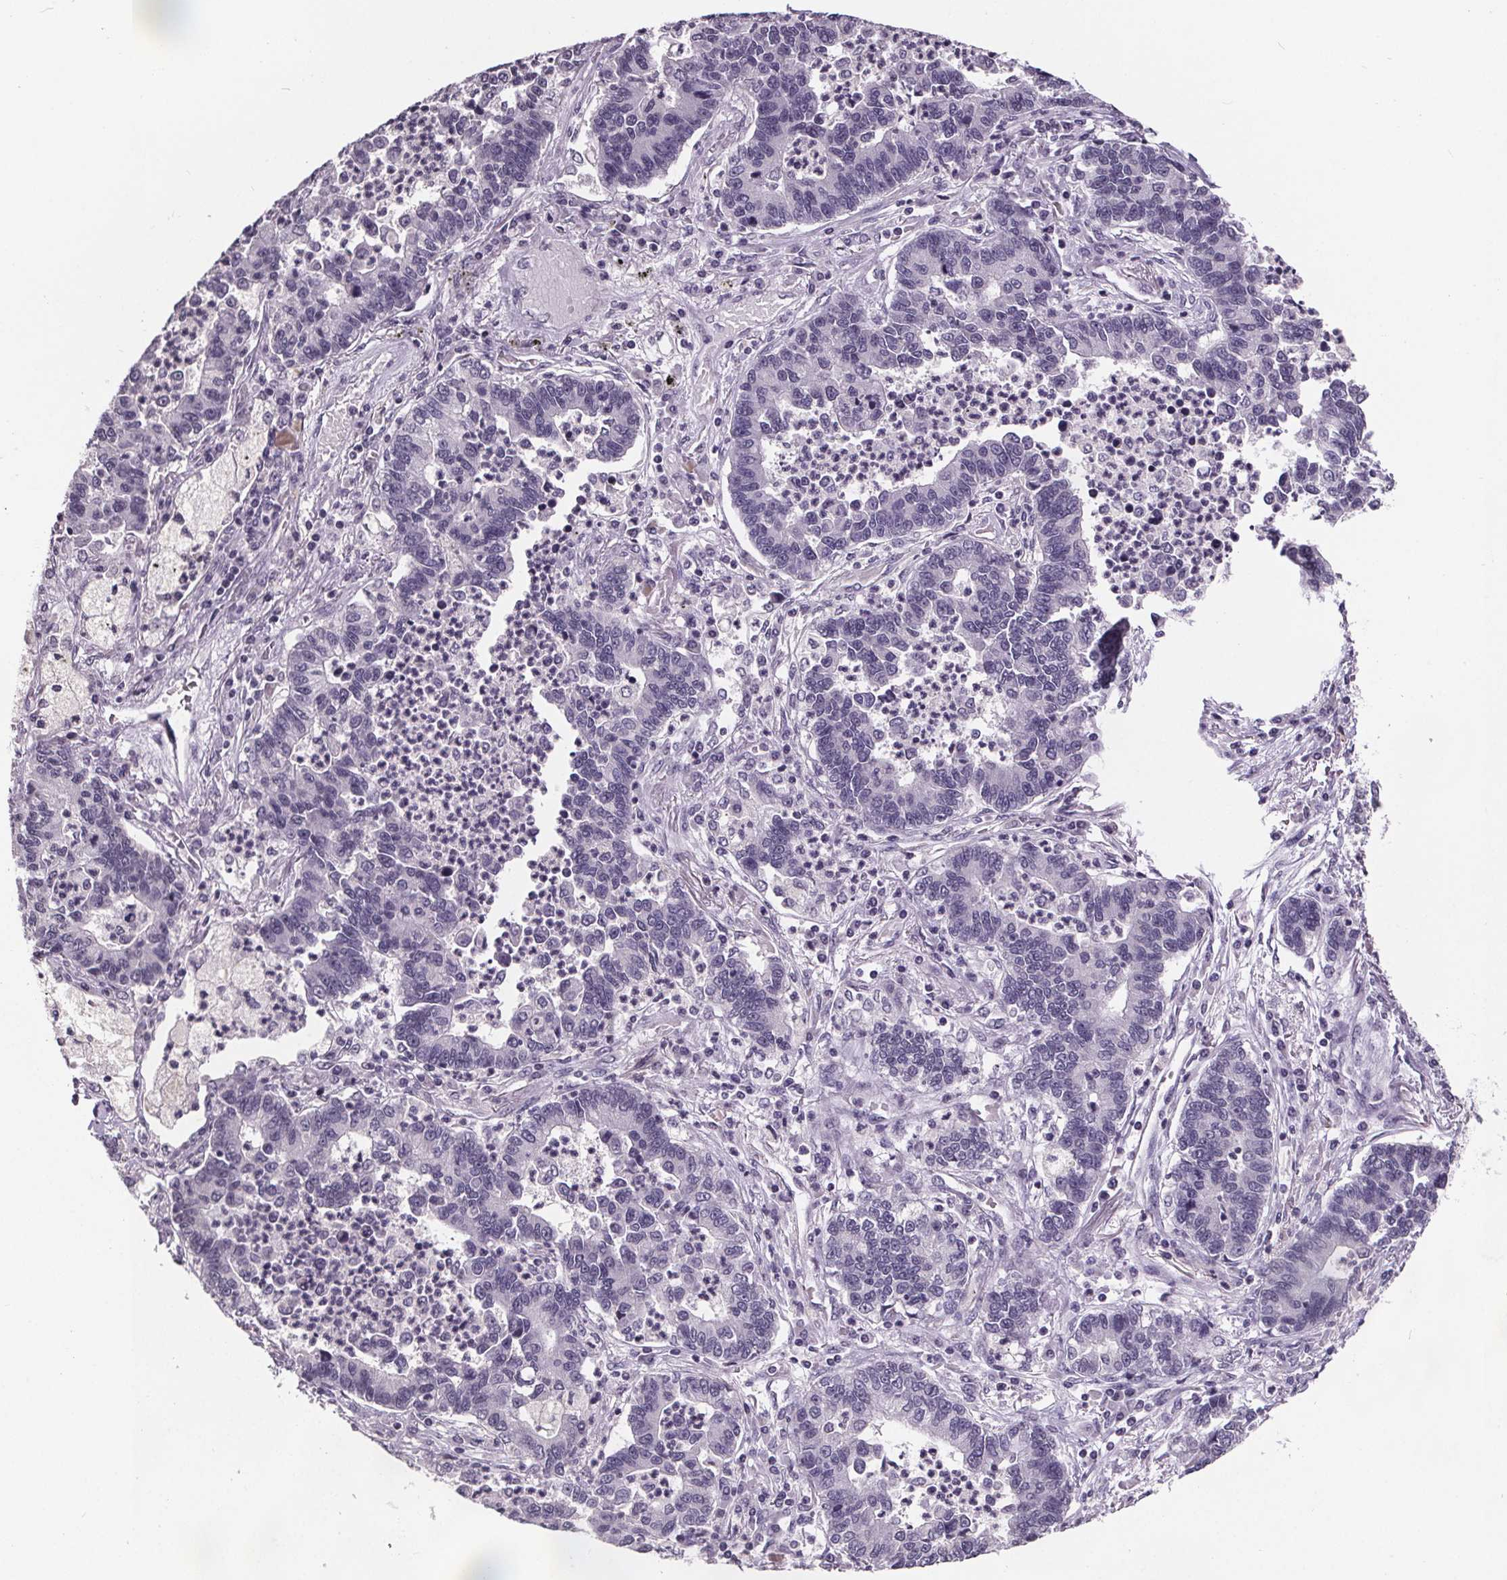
{"staining": {"intensity": "negative", "quantity": "none", "location": "none"}, "tissue": "lung cancer", "cell_type": "Tumor cells", "image_type": "cancer", "snomed": [{"axis": "morphology", "description": "Adenocarcinoma, NOS"}, {"axis": "topography", "description": "Lung"}], "caption": "IHC image of human lung cancer (adenocarcinoma) stained for a protein (brown), which shows no staining in tumor cells.", "gene": "NKX6-1", "patient": {"sex": "female", "age": 57}}